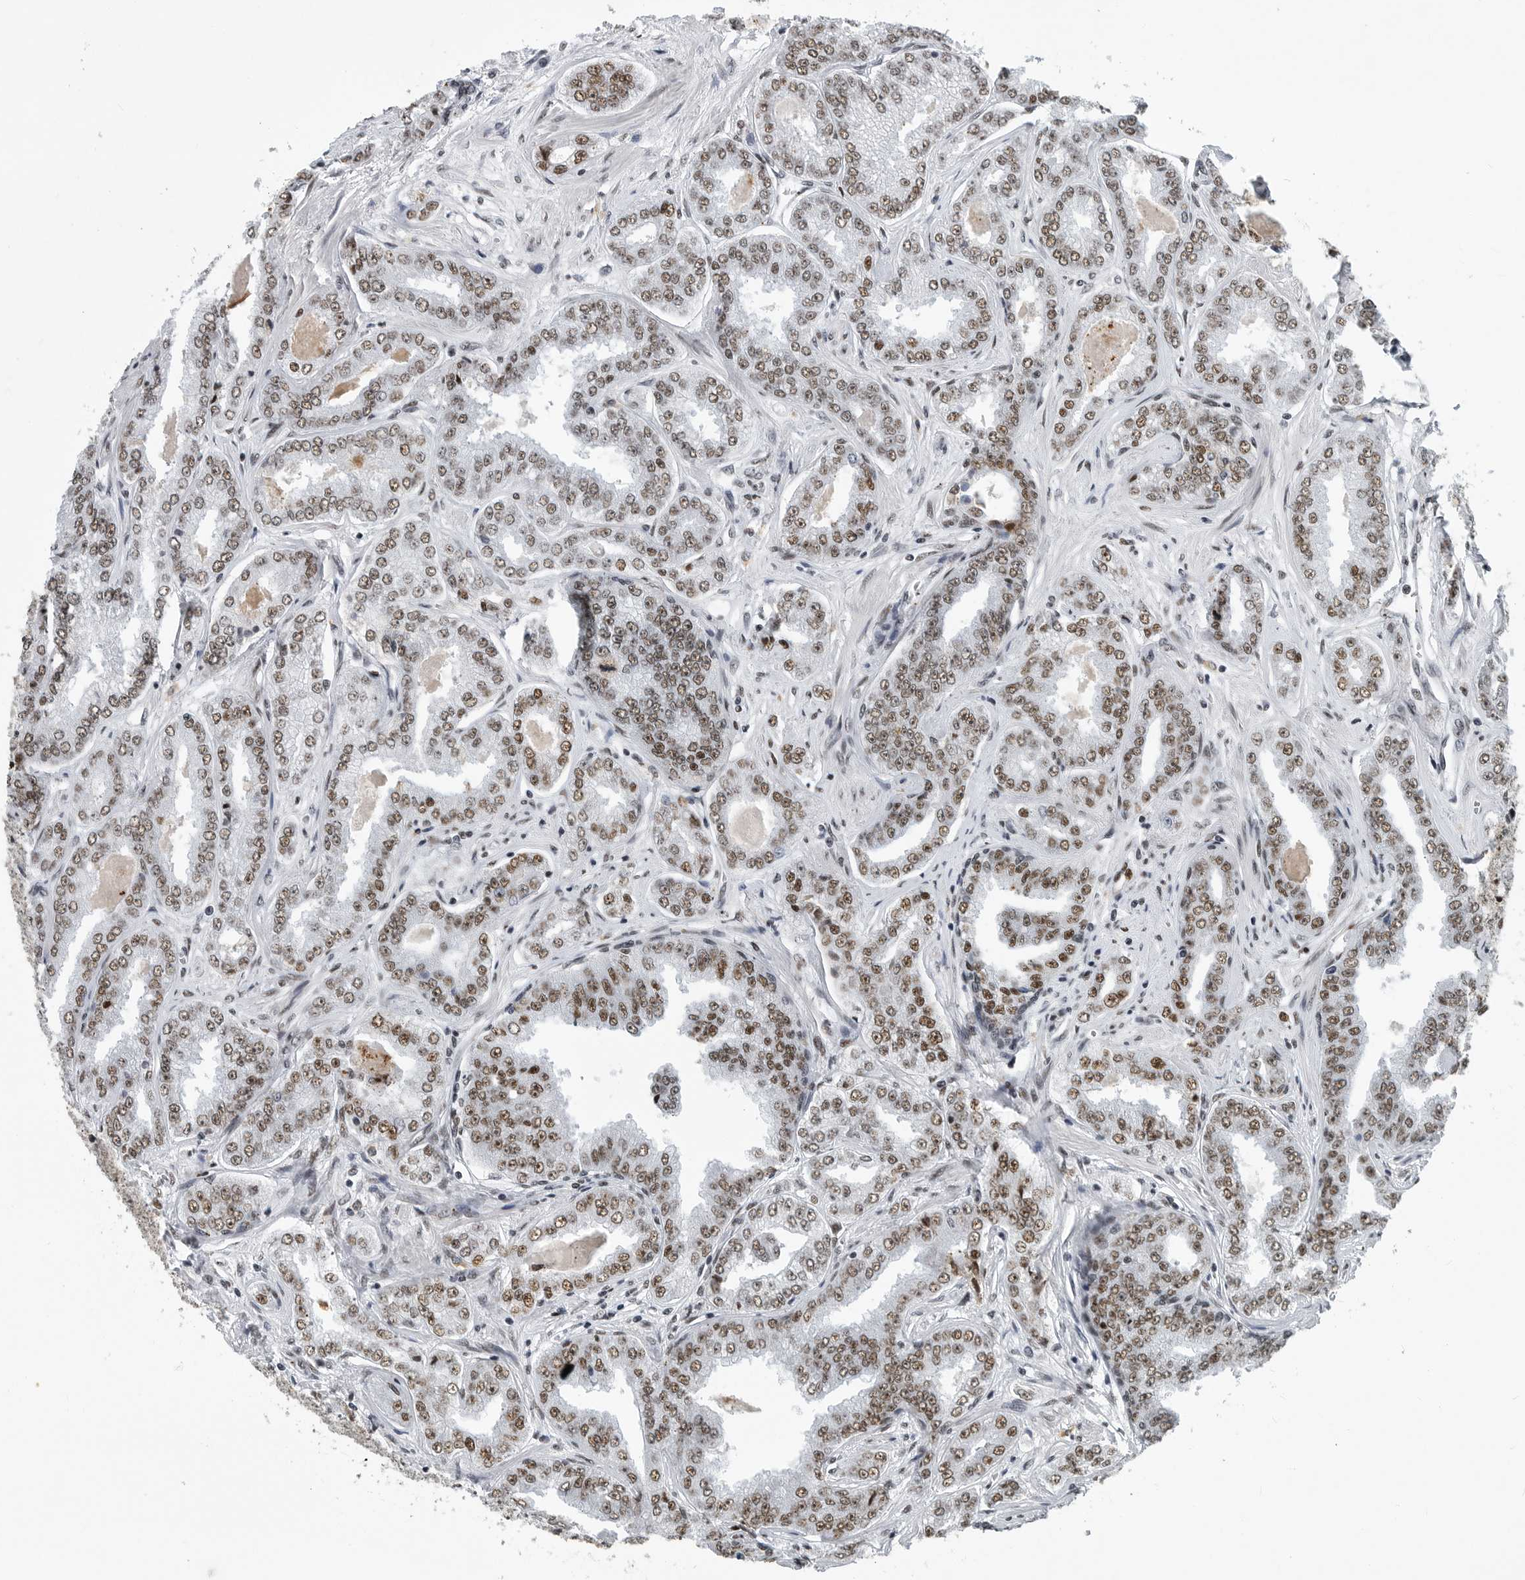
{"staining": {"intensity": "moderate", "quantity": ">75%", "location": "nuclear"}, "tissue": "prostate cancer", "cell_type": "Tumor cells", "image_type": "cancer", "snomed": [{"axis": "morphology", "description": "Adenocarcinoma, High grade"}, {"axis": "topography", "description": "Prostate"}], "caption": "Human high-grade adenocarcinoma (prostate) stained for a protein (brown) demonstrates moderate nuclear positive expression in about >75% of tumor cells.", "gene": "BCLAF1", "patient": {"sex": "male", "age": 71}}